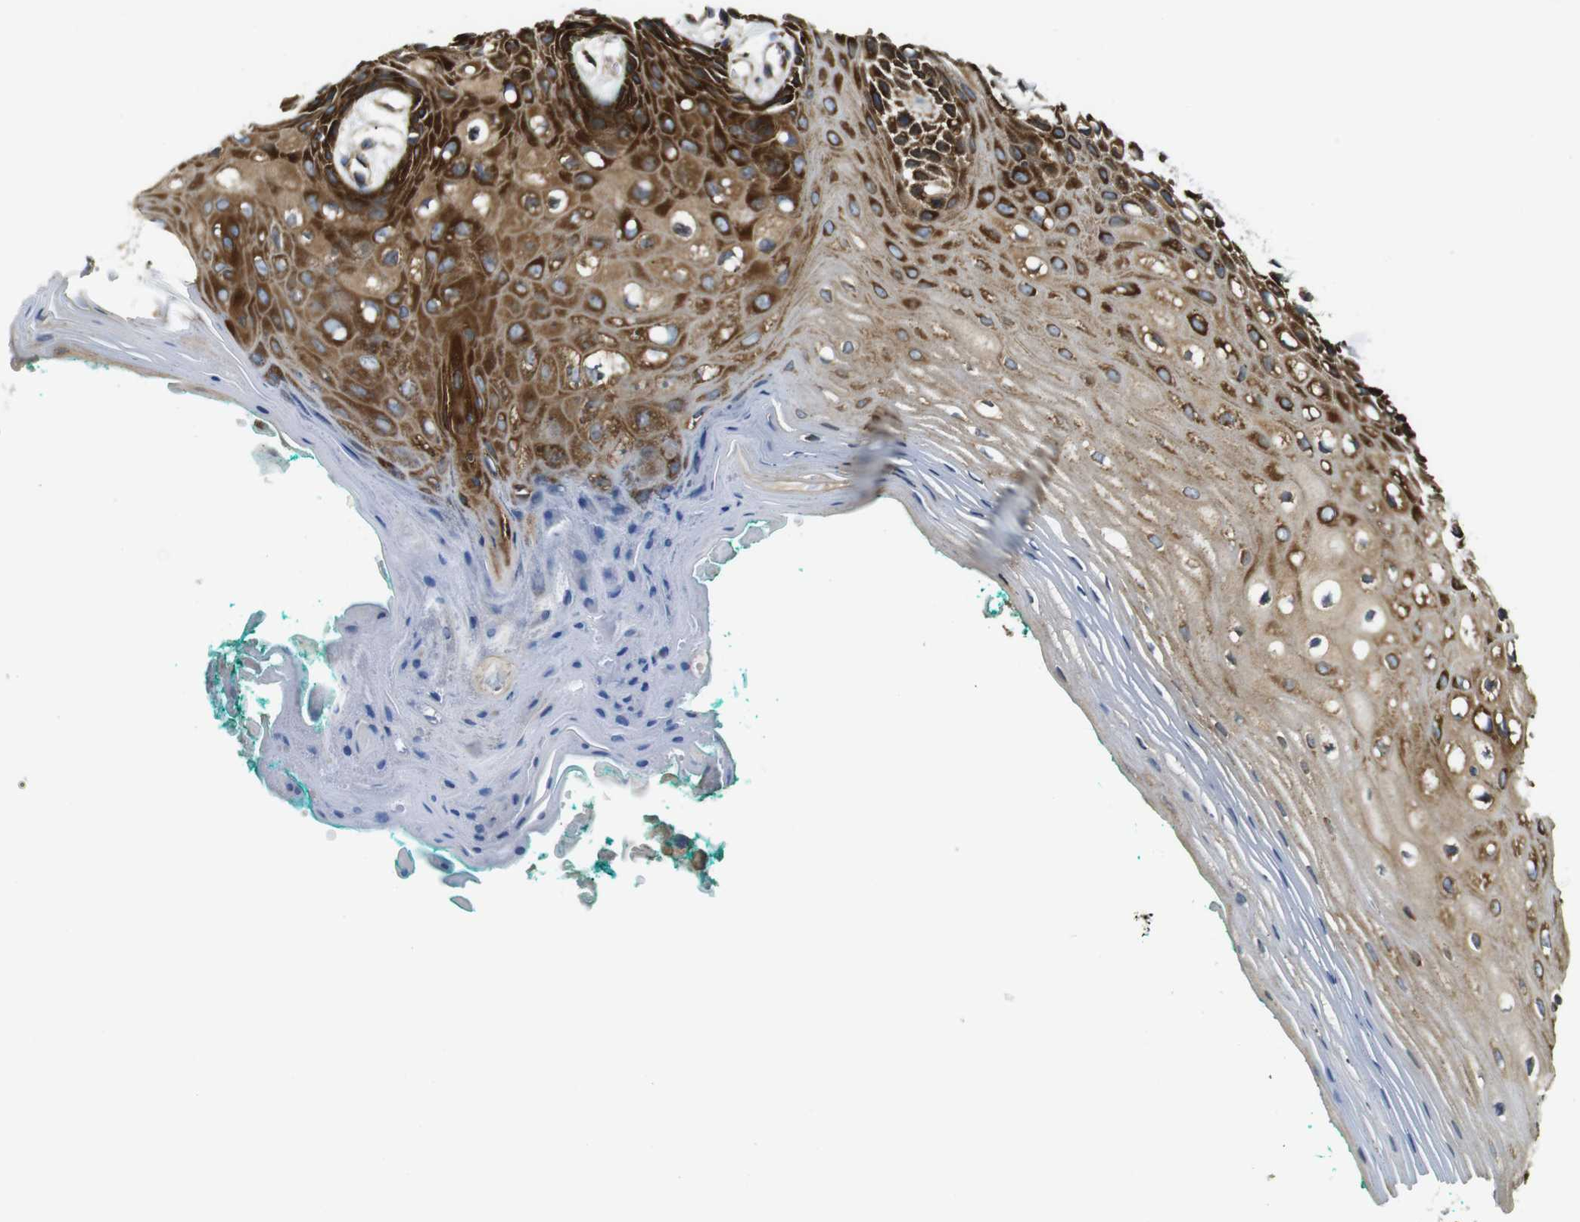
{"staining": {"intensity": "strong", "quantity": "25%-75%", "location": "cytoplasmic/membranous"}, "tissue": "oral mucosa", "cell_type": "Squamous epithelial cells", "image_type": "normal", "snomed": [{"axis": "morphology", "description": "Normal tissue, NOS"}, {"axis": "topography", "description": "Skeletal muscle"}, {"axis": "topography", "description": "Oral tissue"}, {"axis": "topography", "description": "Peripheral nerve tissue"}], "caption": "This histopathology image demonstrates benign oral mucosa stained with immunohistochemistry (IHC) to label a protein in brown. The cytoplasmic/membranous of squamous epithelial cells show strong positivity for the protein. Nuclei are counter-stained blue.", "gene": "TSC1", "patient": {"sex": "female", "age": 84}}